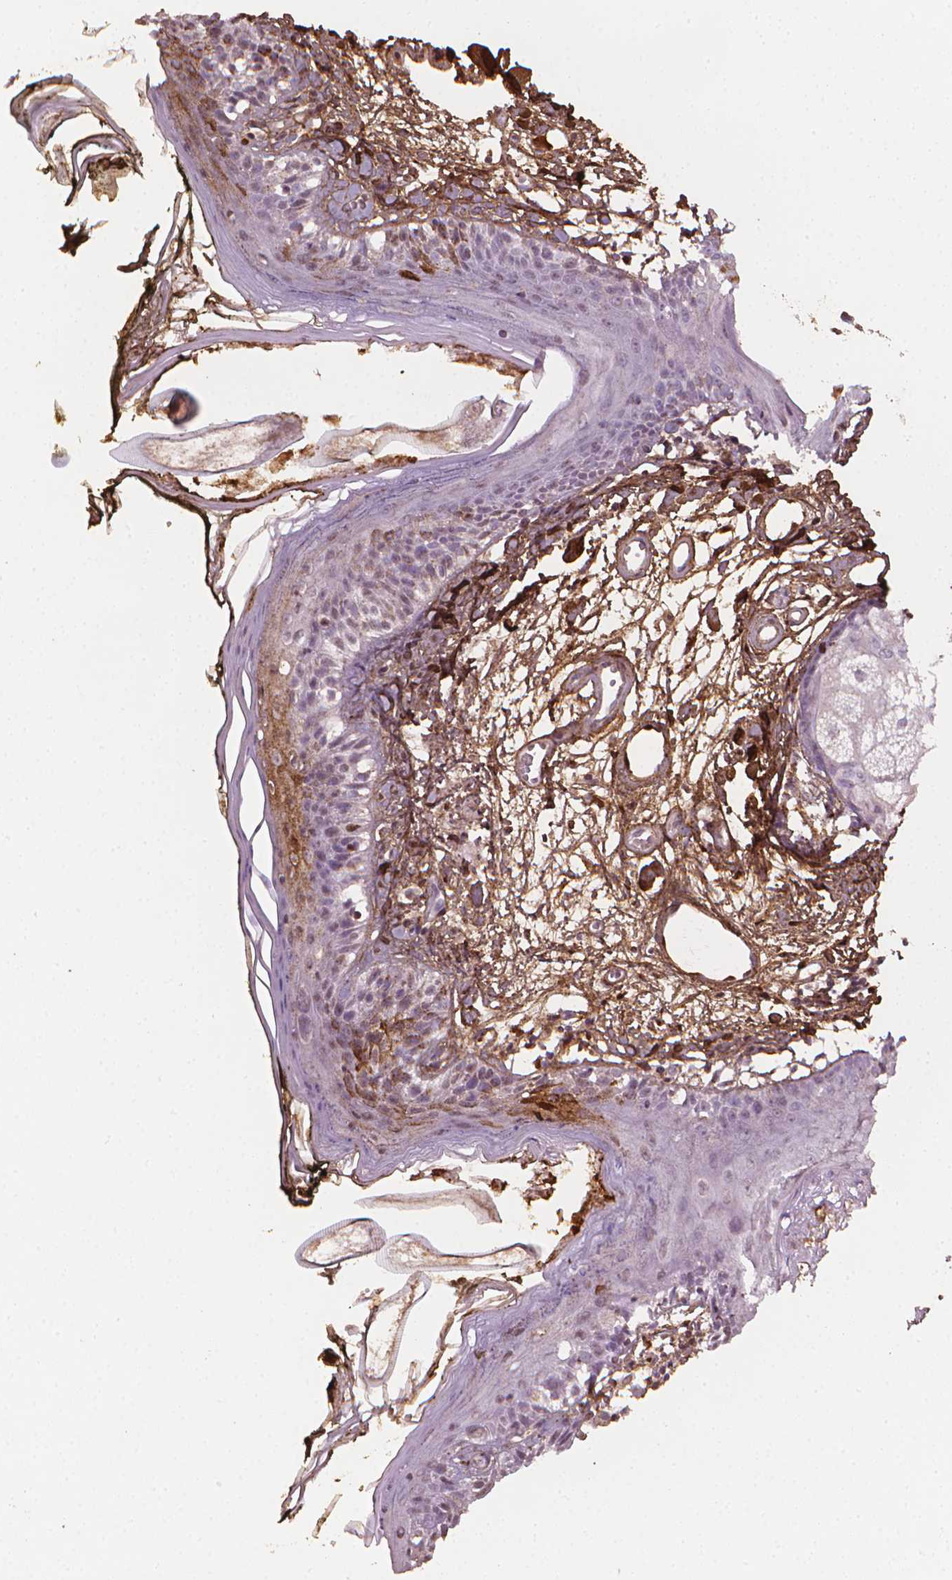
{"staining": {"intensity": "strong", "quantity": ">75%", "location": "cytoplasmic/membranous"}, "tissue": "skin", "cell_type": "Fibroblasts", "image_type": "normal", "snomed": [{"axis": "morphology", "description": "Normal tissue, NOS"}, {"axis": "topography", "description": "Skin"}], "caption": "Approximately >75% of fibroblasts in unremarkable human skin show strong cytoplasmic/membranous protein positivity as visualized by brown immunohistochemical staining.", "gene": "DCN", "patient": {"sex": "male", "age": 76}}